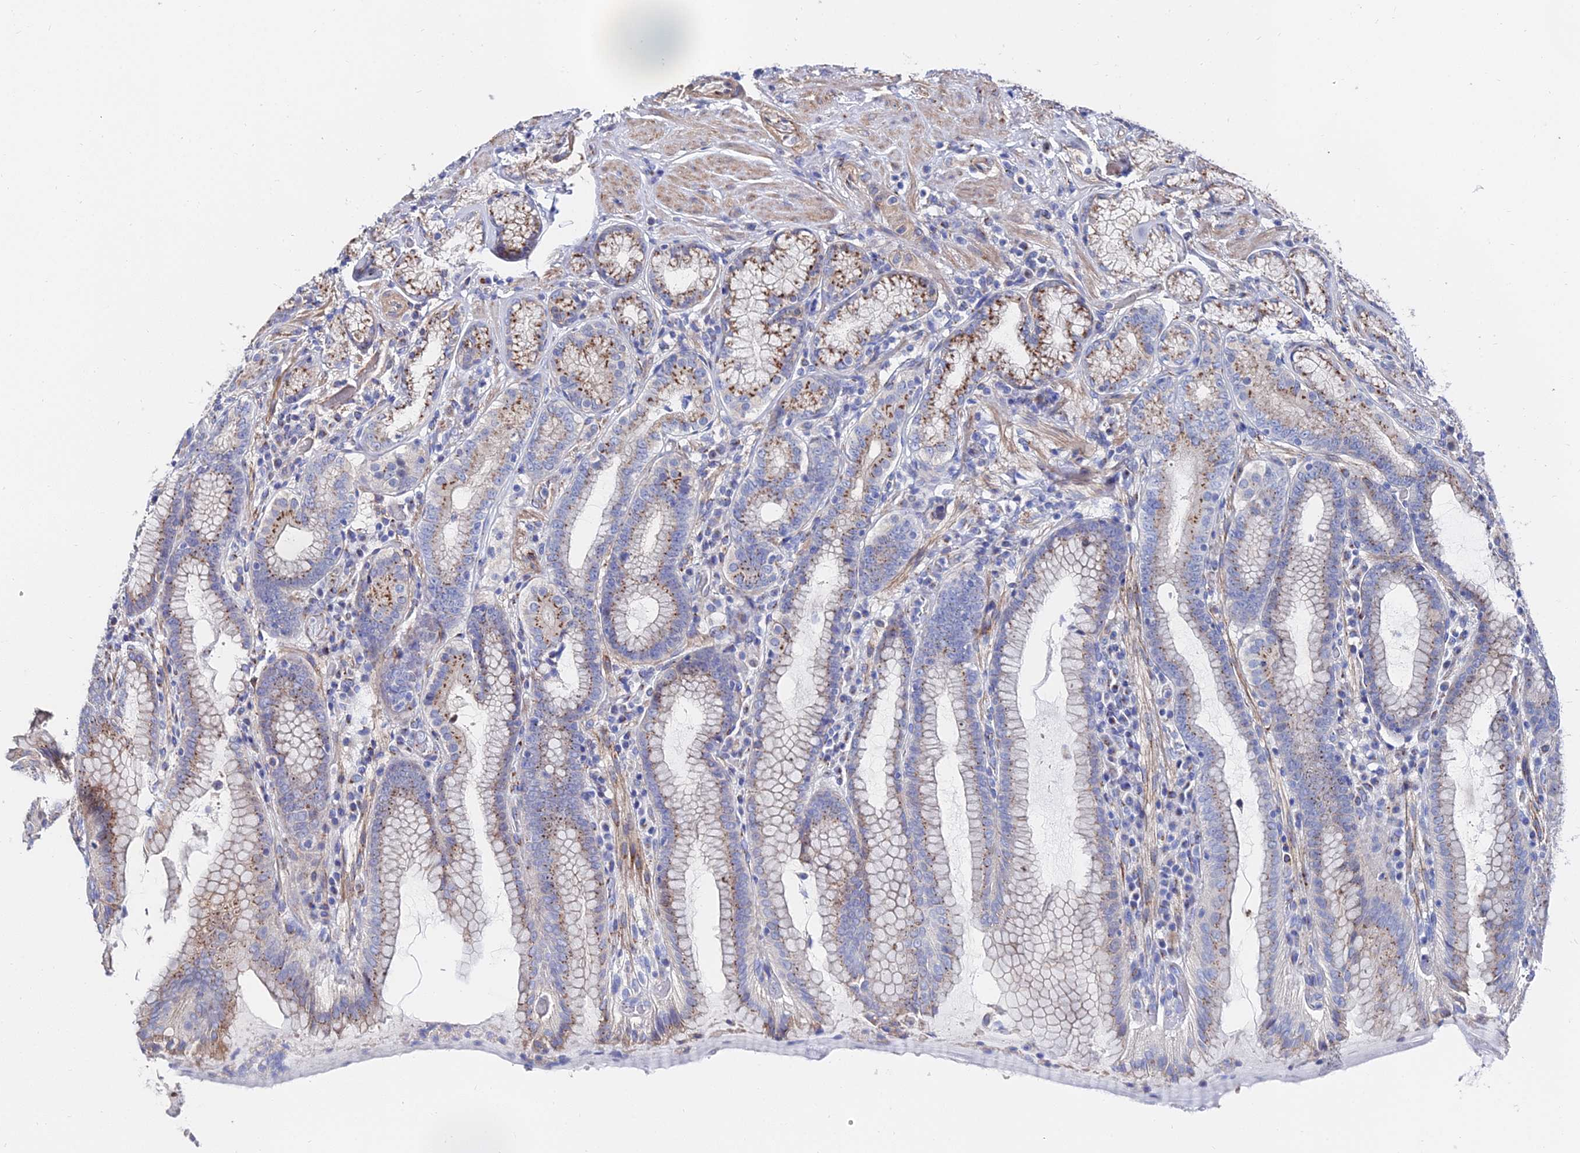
{"staining": {"intensity": "moderate", "quantity": ">75%", "location": "cytoplasmic/membranous"}, "tissue": "stomach", "cell_type": "Glandular cells", "image_type": "normal", "snomed": [{"axis": "morphology", "description": "Normal tissue, NOS"}, {"axis": "topography", "description": "Stomach, upper"}, {"axis": "topography", "description": "Stomach, lower"}], "caption": "A brown stain labels moderate cytoplasmic/membranous expression of a protein in glandular cells of normal stomach. The staining was performed using DAB, with brown indicating positive protein expression. Nuclei are stained blue with hematoxylin.", "gene": "BORCS8", "patient": {"sex": "female", "age": 76}}